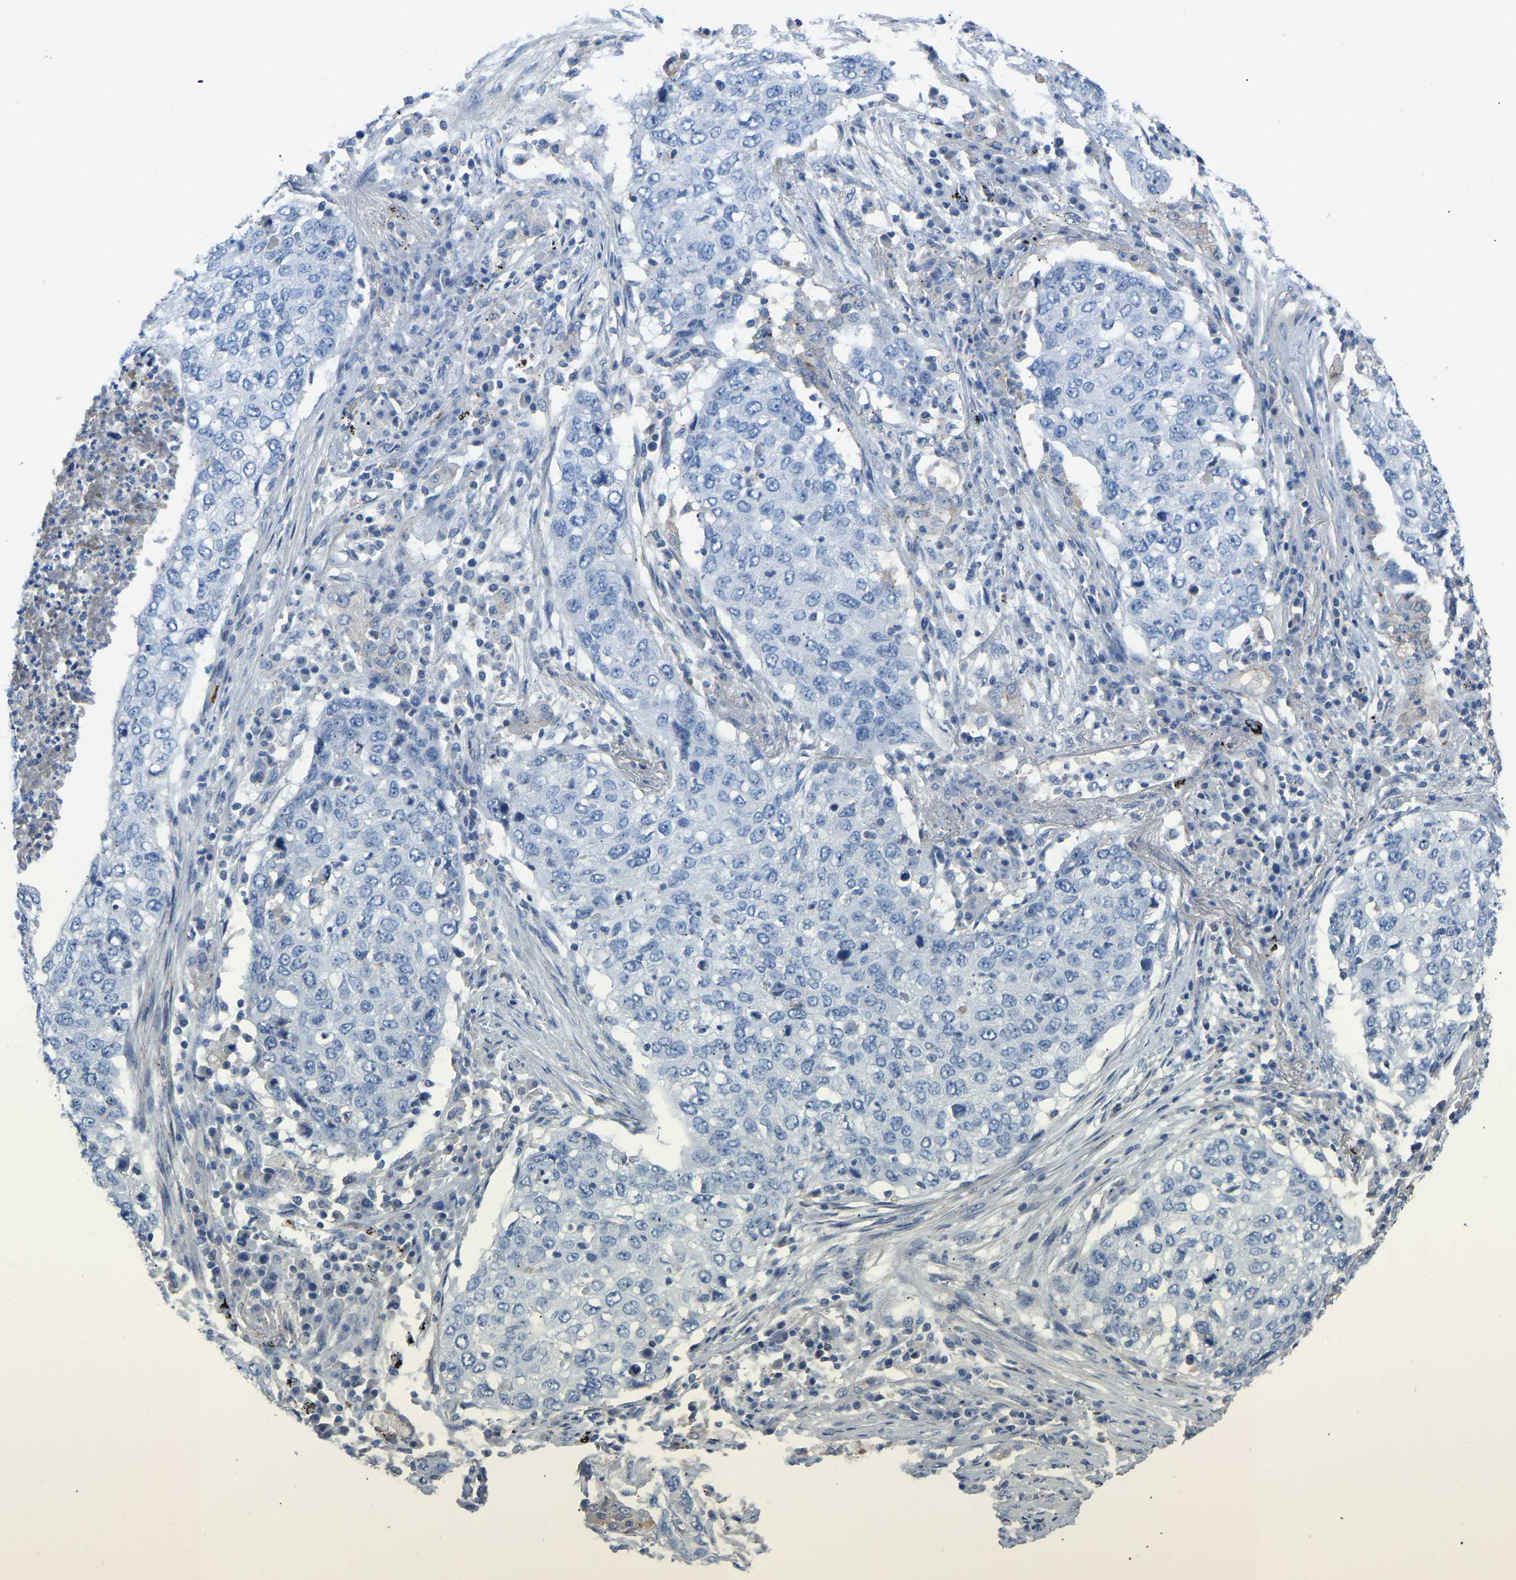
{"staining": {"intensity": "negative", "quantity": "none", "location": "none"}, "tissue": "lung cancer", "cell_type": "Tumor cells", "image_type": "cancer", "snomed": [{"axis": "morphology", "description": "Squamous cell carcinoma, NOS"}, {"axis": "topography", "description": "Lung"}], "caption": "Human lung cancer (squamous cell carcinoma) stained for a protein using immunohistochemistry exhibits no positivity in tumor cells.", "gene": "ZNF449", "patient": {"sex": "female", "age": 63}}